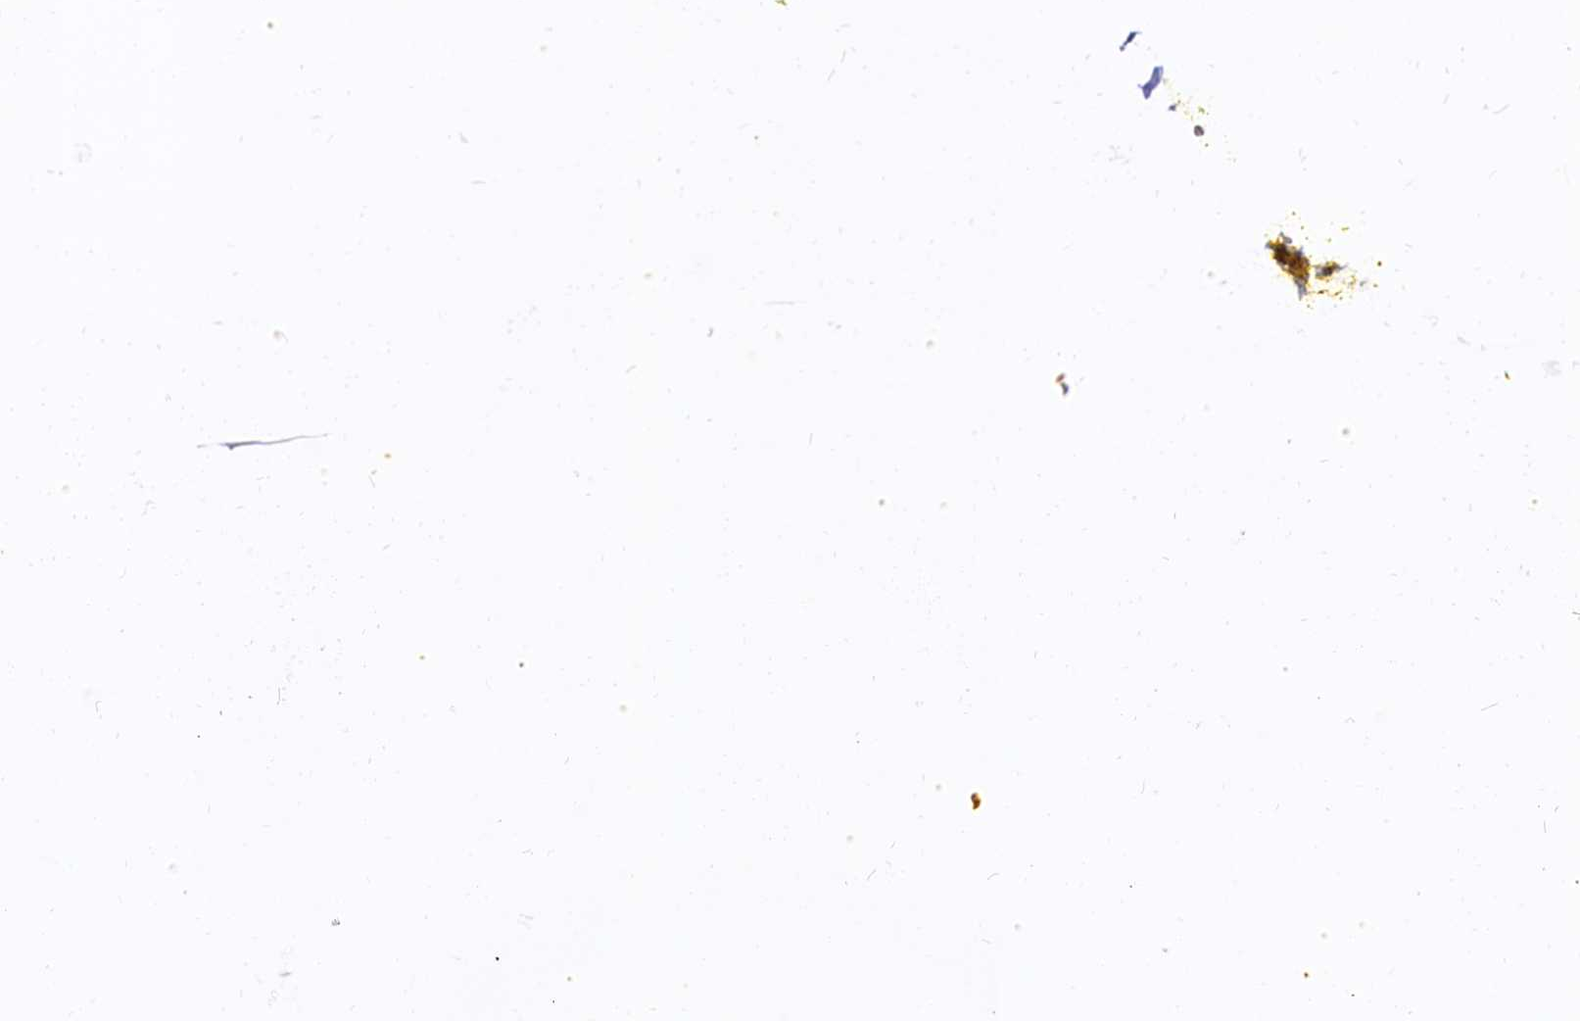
{"staining": {"intensity": "weak", "quantity": ">75%", "location": "cytoplasmic/membranous"}, "tissue": "adipose tissue", "cell_type": "Adipocytes", "image_type": "normal", "snomed": [{"axis": "morphology", "description": "Normal tissue, NOS"}, {"axis": "morphology", "description": "Adenocarcinoma, Low grade"}, {"axis": "topography", "description": "Prostate"}, {"axis": "topography", "description": "Peripheral nerve tissue"}], "caption": "Adipocytes demonstrate weak cytoplasmic/membranous staining in about >75% of cells in unremarkable adipose tissue. Nuclei are stained in blue.", "gene": "BANK1", "patient": {"sex": "male", "age": 63}}